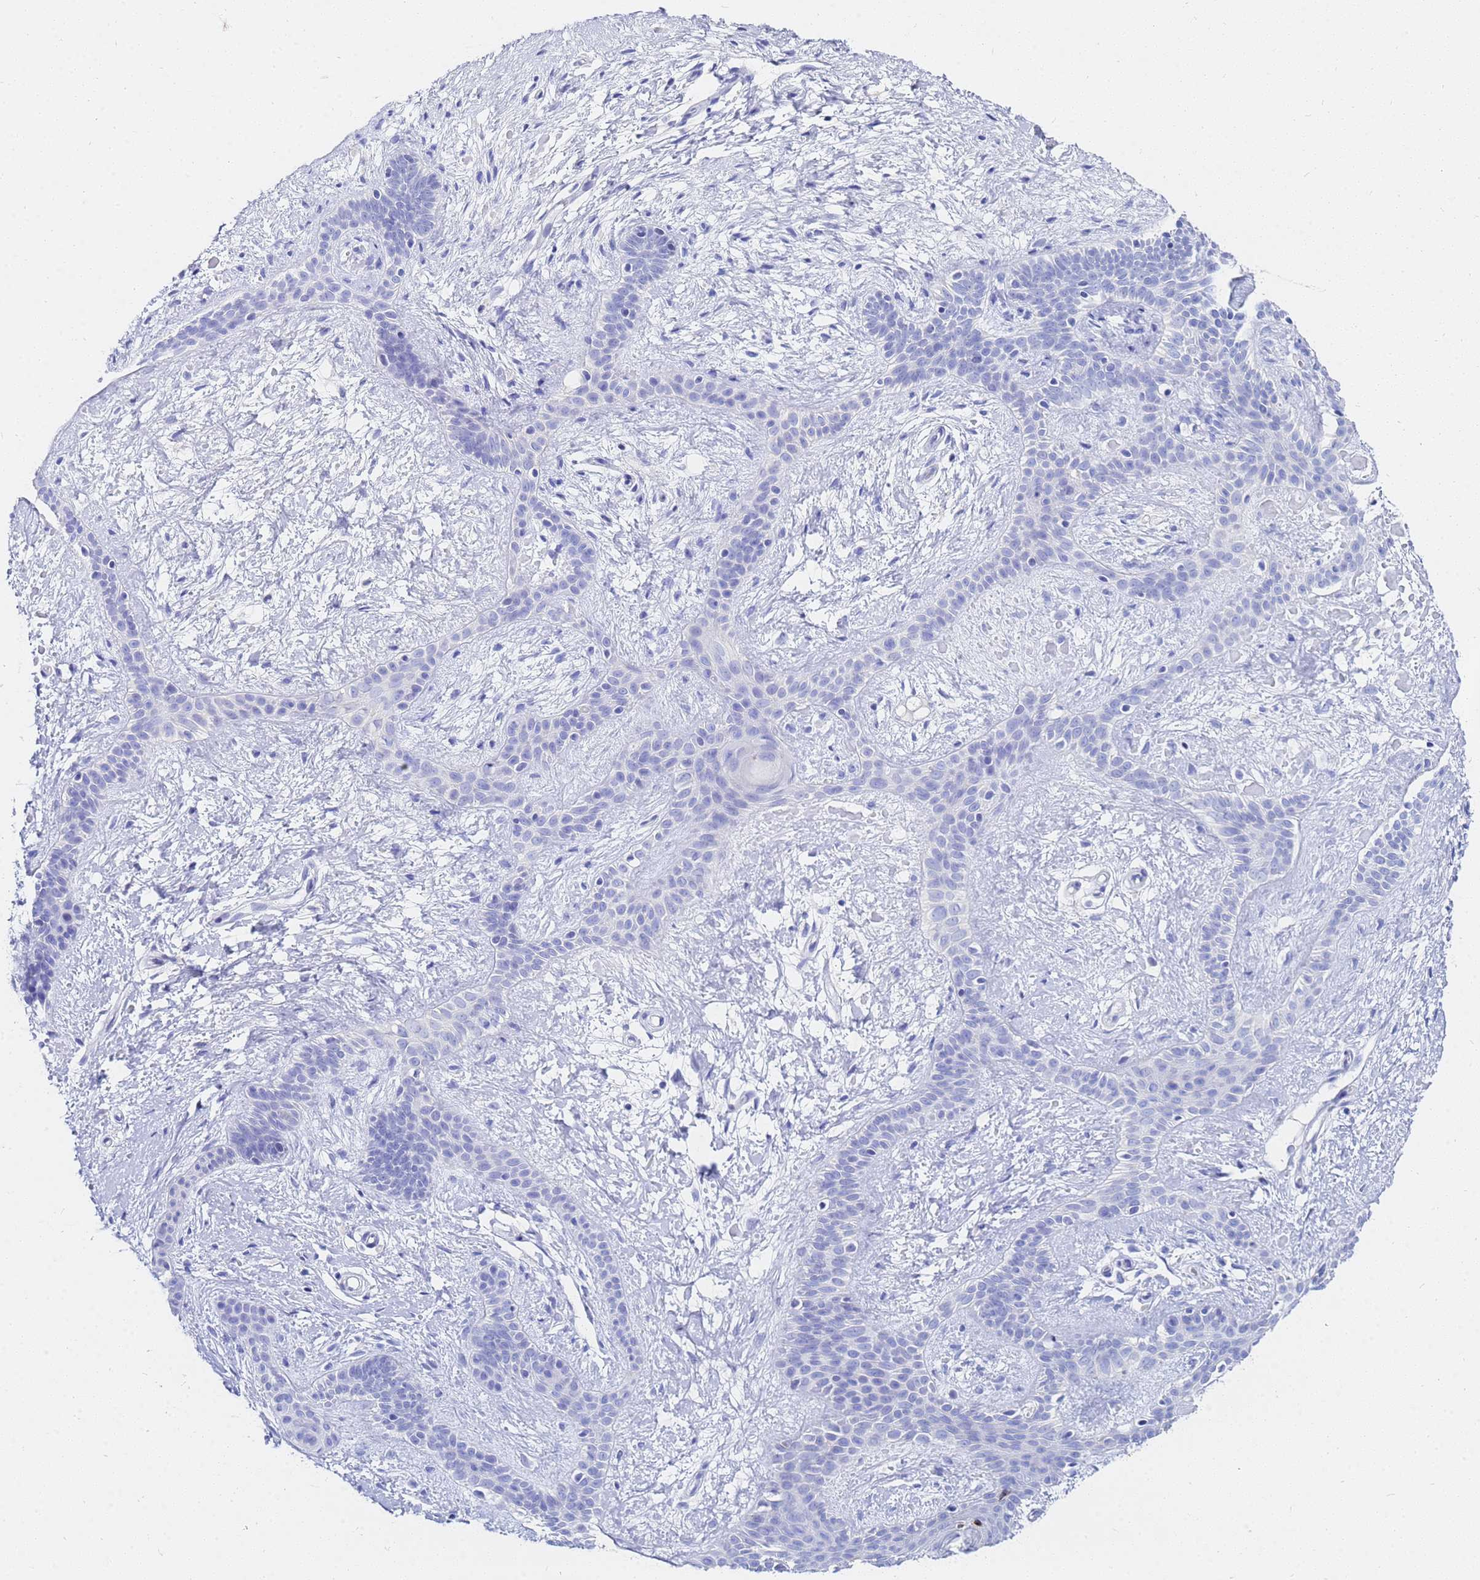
{"staining": {"intensity": "negative", "quantity": "none", "location": "none"}, "tissue": "skin cancer", "cell_type": "Tumor cells", "image_type": "cancer", "snomed": [{"axis": "morphology", "description": "Basal cell carcinoma"}, {"axis": "topography", "description": "Skin"}], "caption": "Immunohistochemical staining of skin cancer displays no significant positivity in tumor cells. The staining was performed using DAB to visualize the protein expression in brown, while the nuclei were stained in blue with hematoxylin (Magnification: 20x).", "gene": "C2orf72", "patient": {"sex": "male", "age": 78}}